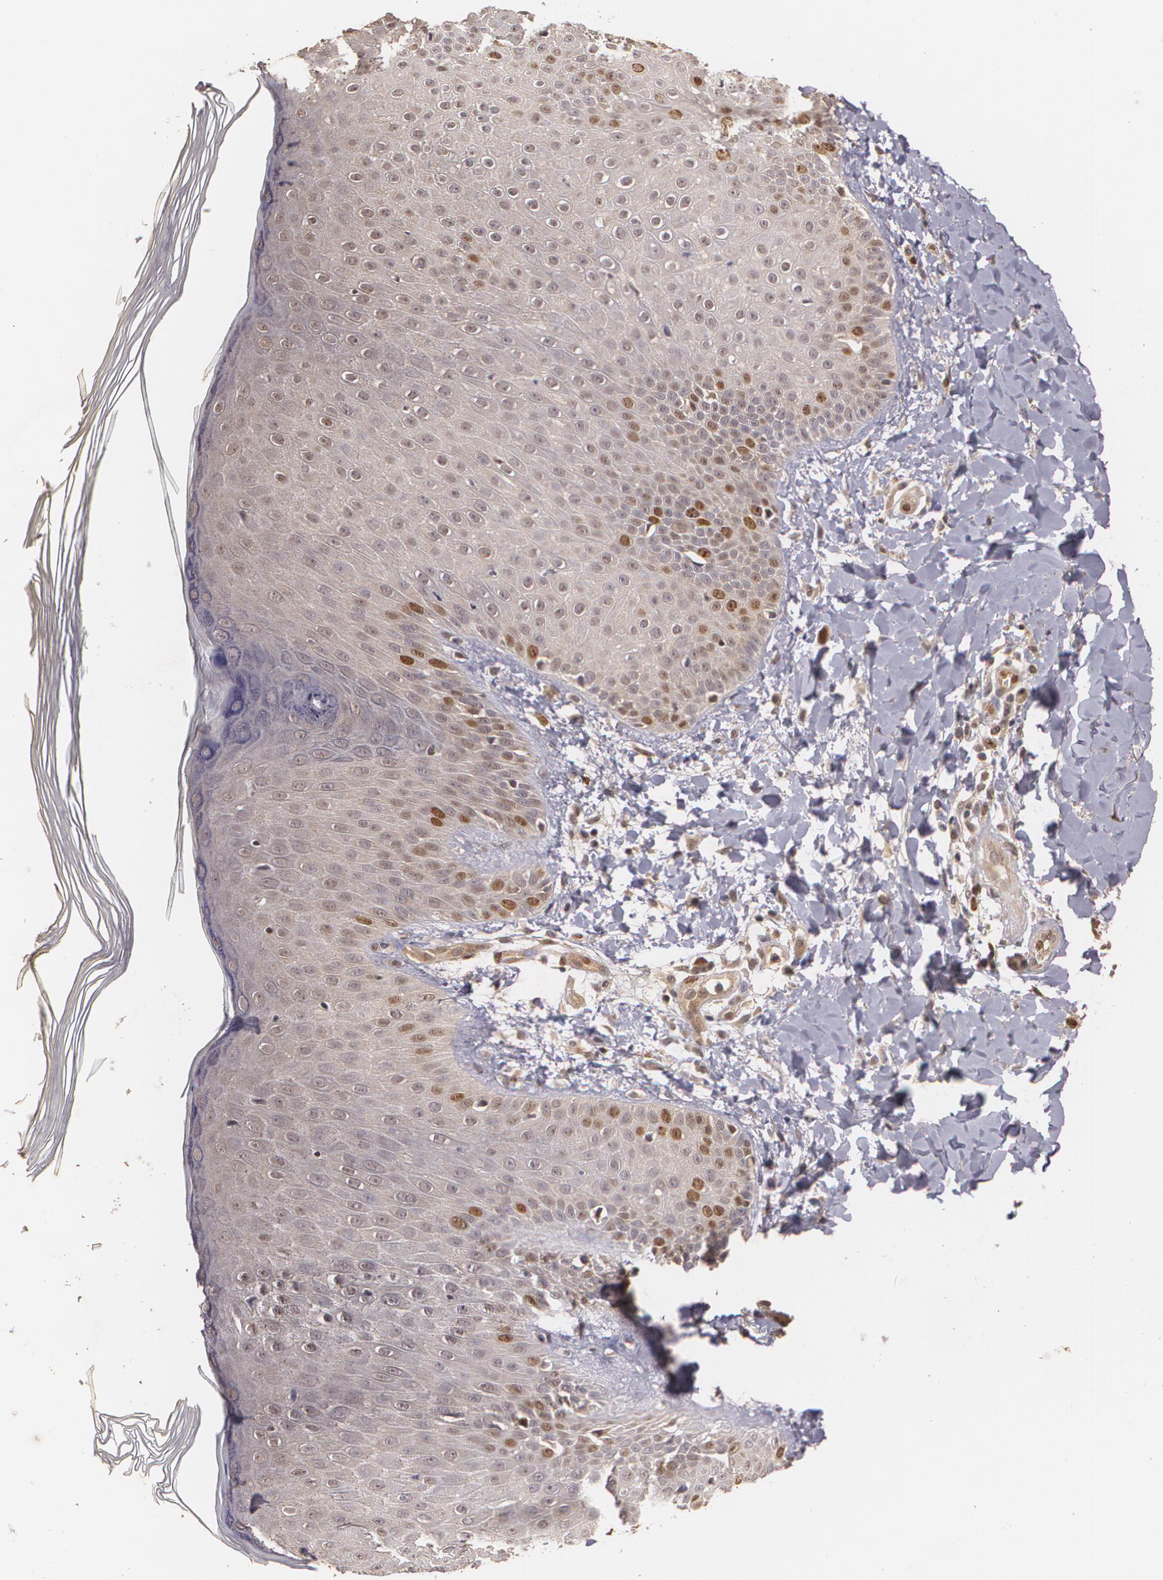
{"staining": {"intensity": "strong", "quantity": ">75%", "location": "cytoplasmic/membranous,nuclear"}, "tissue": "skin", "cell_type": "Epidermal cells", "image_type": "normal", "snomed": [{"axis": "morphology", "description": "Normal tissue, NOS"}, {"axis": "morphology", "description": "Inflammation, NOS"}, {"axis": "topography", "description": "Soft tissue"}, {"axis": "topography", "description": "Anal"}], "caption": "Immunohistochemical staining of normal skin shows >75% levels of strong cytoplasmic/membranous,nuclear protein expression in about >75% of epidermal cells.", "gene": "BRCA1", "patient": {"sex": "female", "age": 15}}